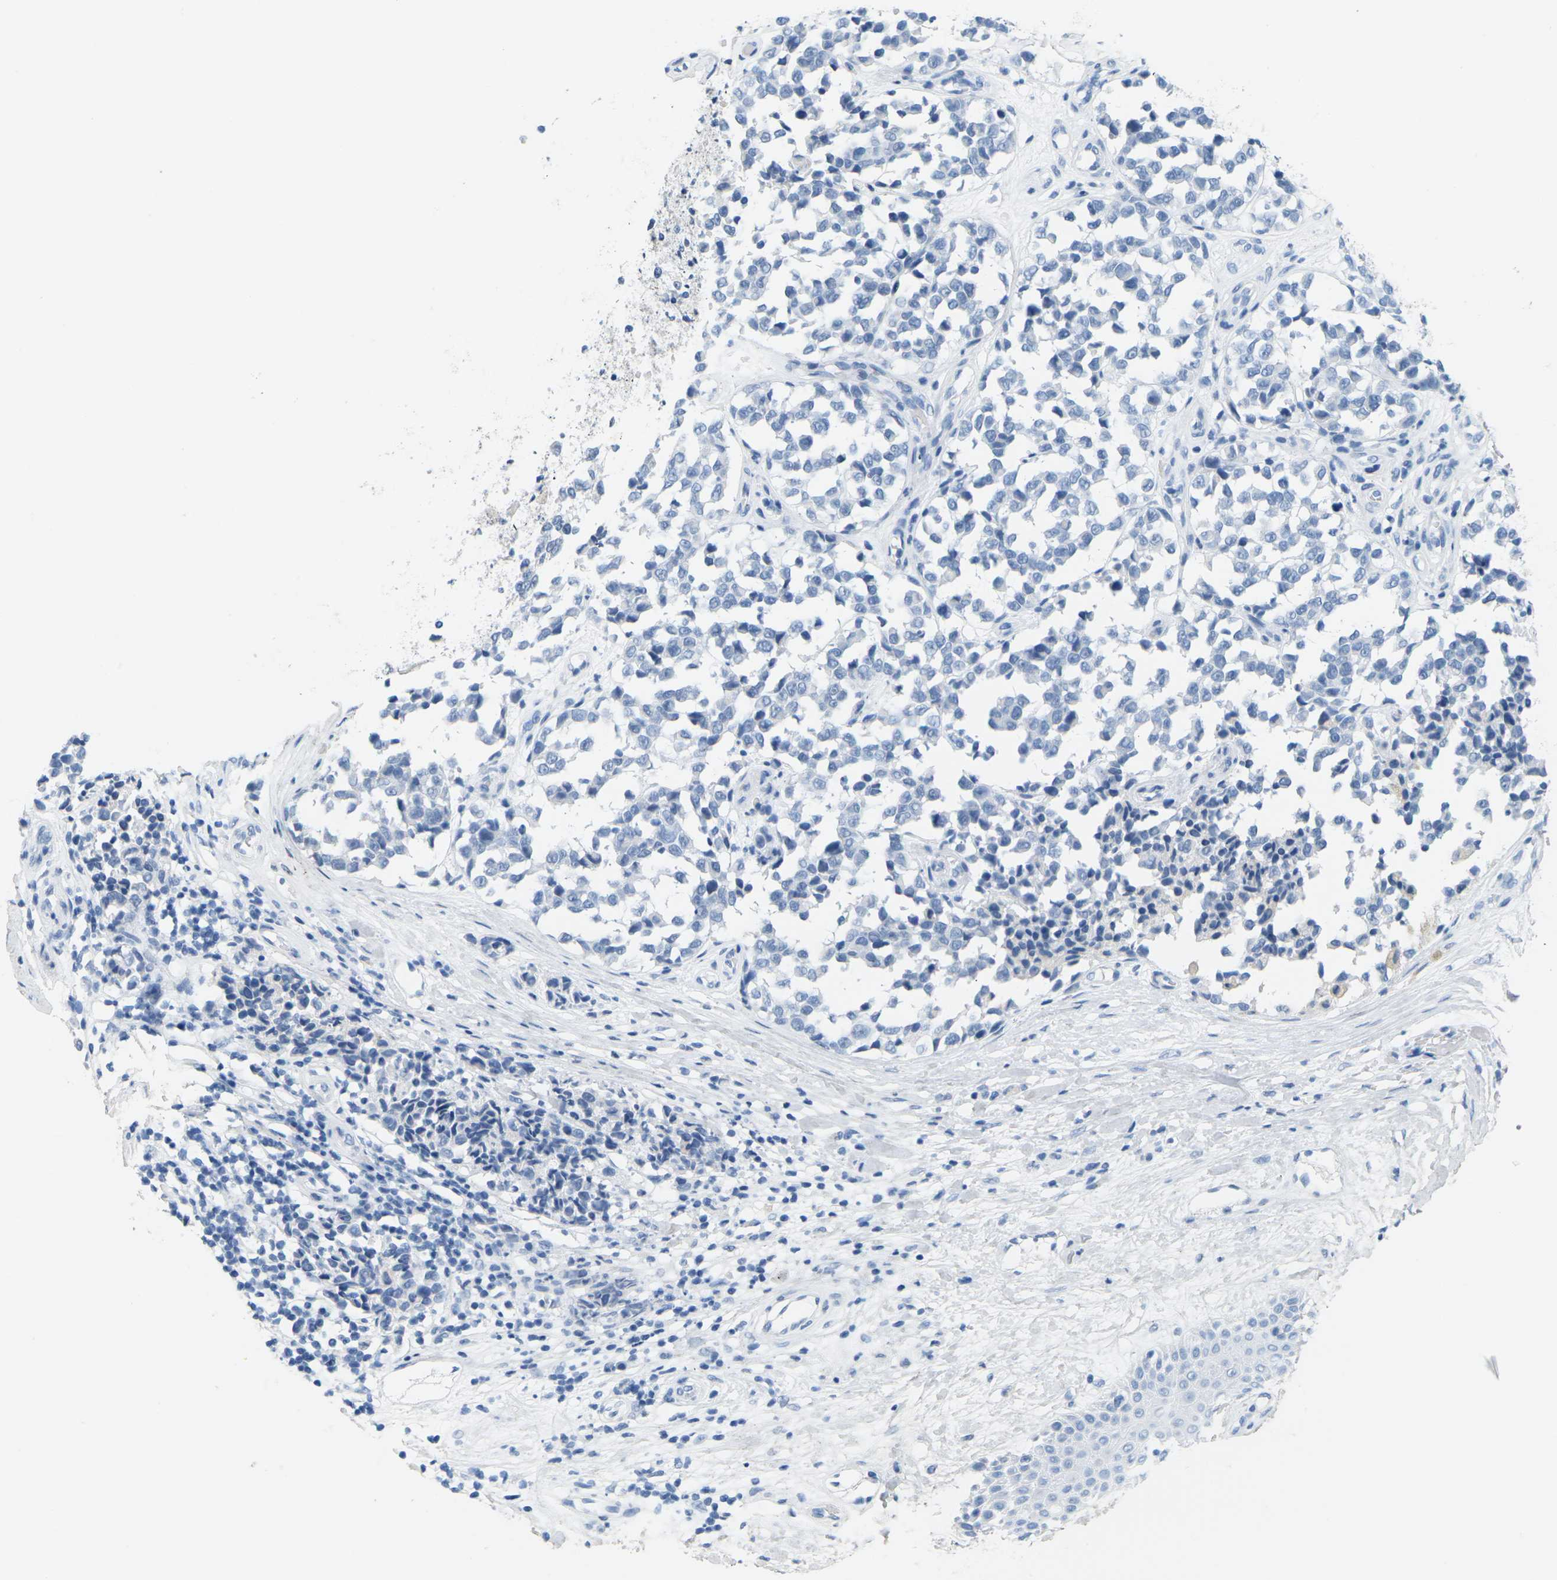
{"staining": {"intensity": "weak", "quantity": "<25%", "location": "cytoplasmic/membranous"}, "tissue": "melanoma", "cell_type": "Tumor cells", "image_type": "cancer", "snomed": [{"axis": "morphology", "description": "Malignant melanoma, NOS"}, {"axis": "topography", "description": "Skin"}], "caption": "A high-resolution photomicrograph shows immunohistochemistry staining of malignant melanoma, which demonstrates no significant expression in tumor cells.", "gene": "CTAG1A", "patient": {"sex": "female", "age": 64}}